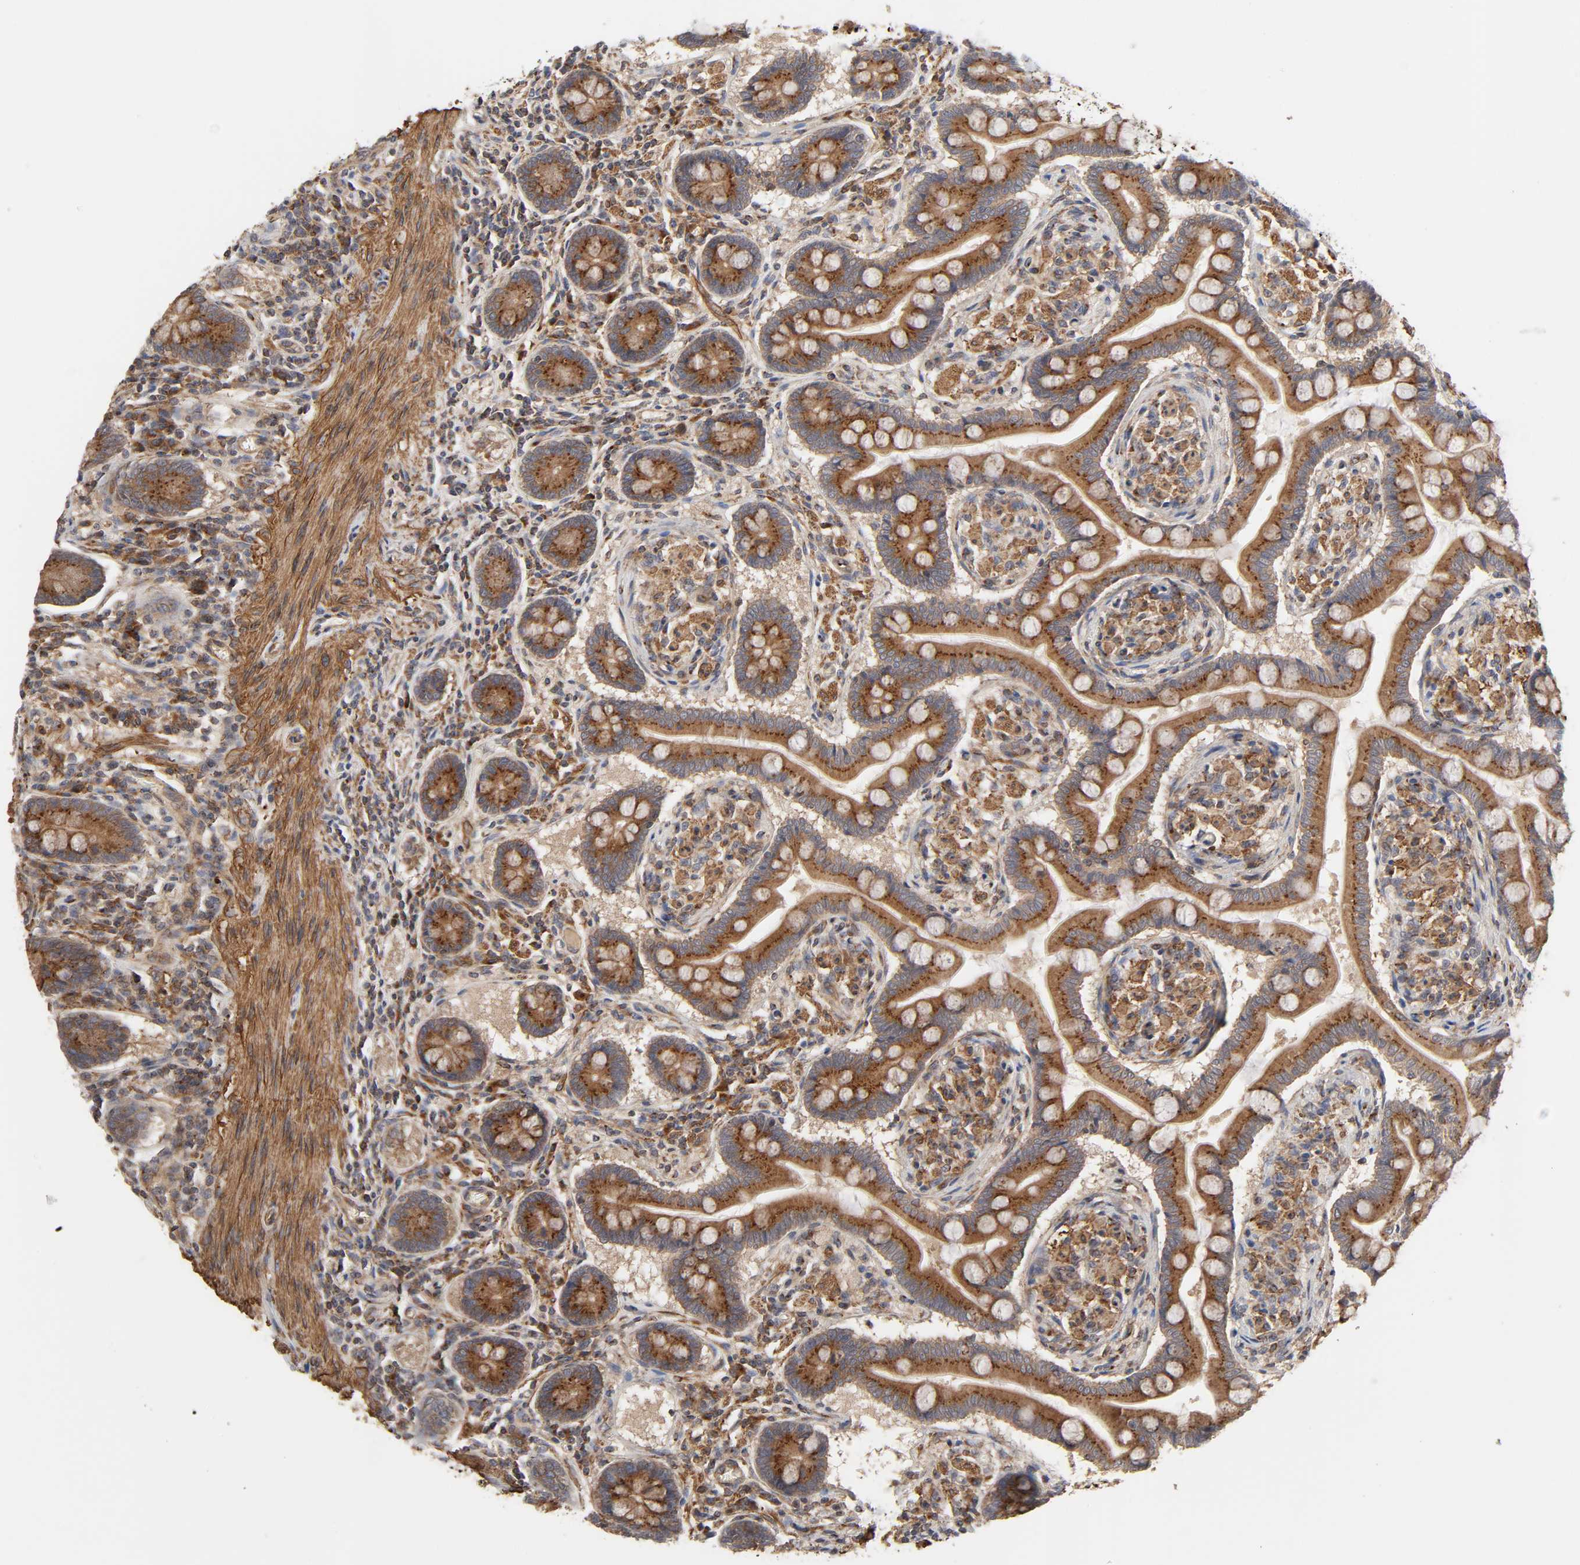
{"staining": {"intensity": "strong", "quantity": ">75%", "location": "cytoplasmic/membranous"}, "tissue": "small intestine", "cell_type": "Glandular cells", "image_type": "normal", "snomed": [{"axis": "morphology", "description": "Normal tissue, NOS"}, {"axis": "topography", "description": "Small intestine"}], "caption": "Normal small intestine was stained to show a protein in brown. There is high levels of strong cytoplasmic/membranous staining in about >75% of glandular cells.", "gene": "GNPTG", "patient": {"sex": "male", "age": 41}}